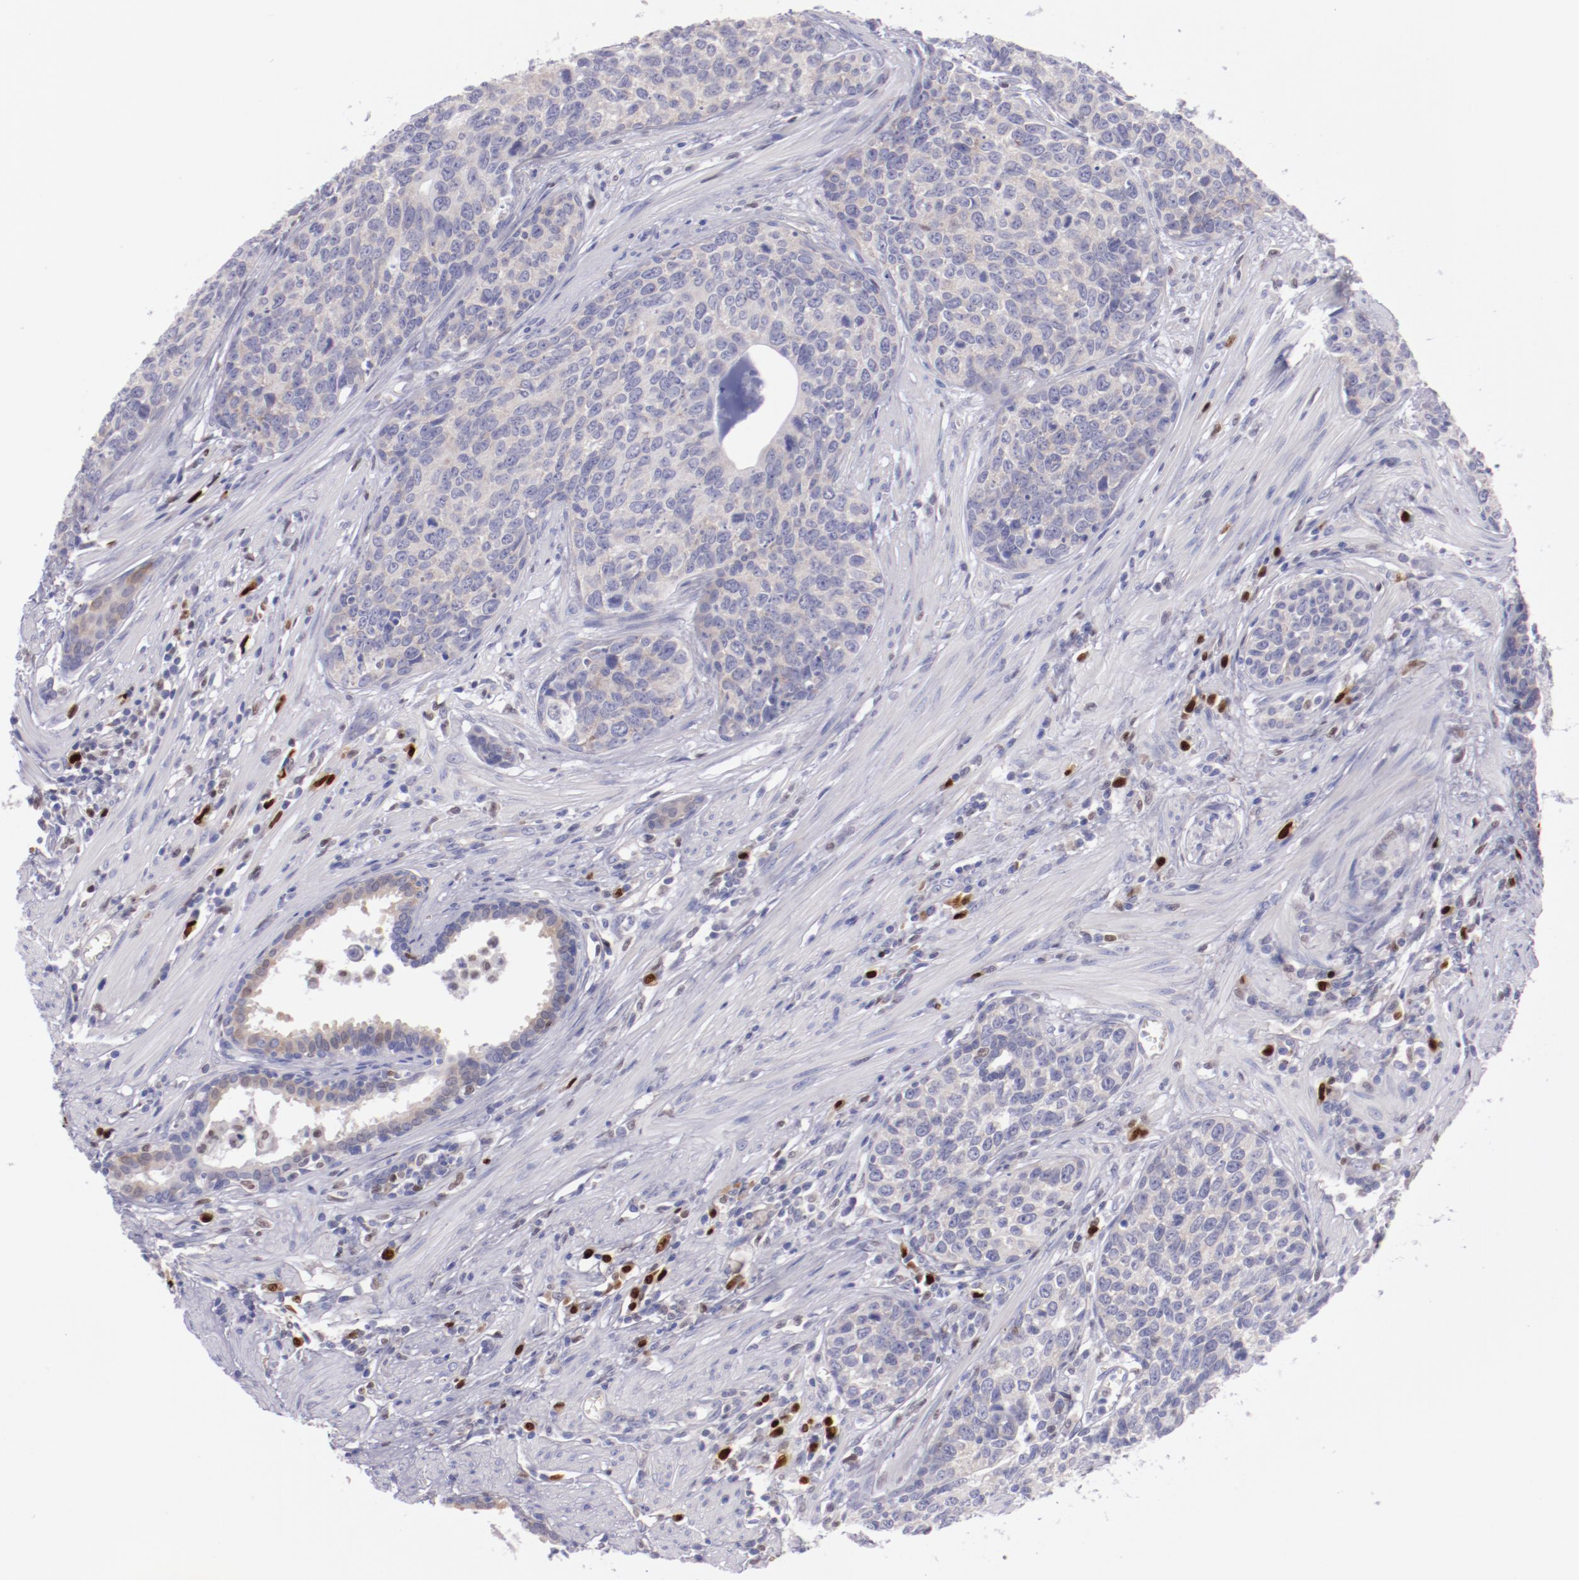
{"staining": {"intensity": "weak", "quantity": "<25%", "location": "cytoplasmic/membranous"}, "tissue": "urothelial cancer", "cell_type": "Tumor cells", "image_type": "cancer", "snomed": [{"axis": "morphology", "description": "Urothelial carcinoma, High grade"}, {"axis": "topography", "description": "Urinary bladder"}], "caption": "Urothelial cancer was stained to show a protein in brown. There is no significant positivity in tumor cells. Nuclei are stained in blue.", "gene": "IRF8", "patient": {"sex": "male", "age": 81}}